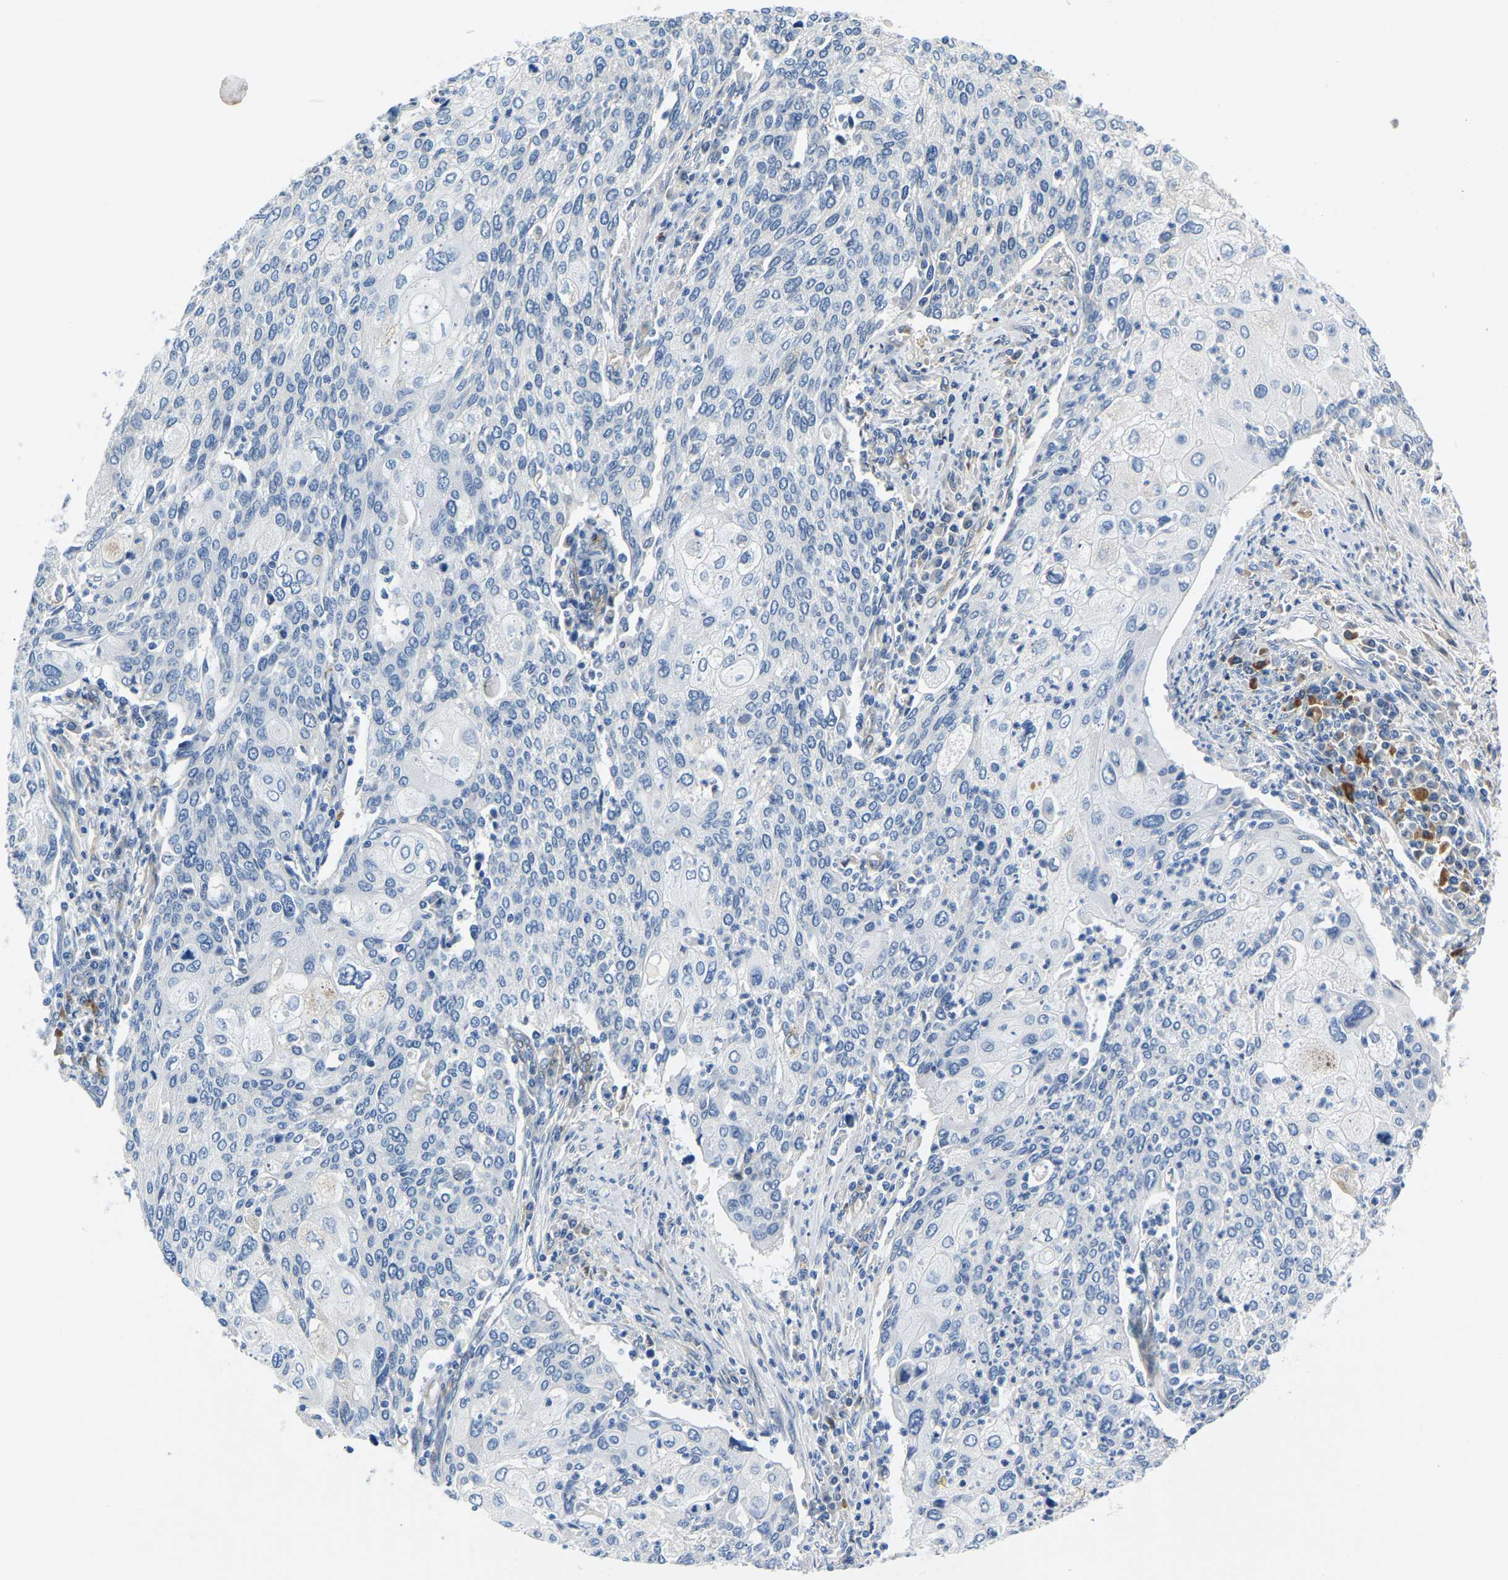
{"staining": {"intensity": "negative", "quantity": "none", "location": "none"}, "tissue": "cervical cancer", "cell_type": "Tumor cells", "image_type": "cancer", "snomed": [{"axis": "morphology", "description": "Squamous cell carcinoma, NOS"}, {"axis": "topography", "description": "Cervix"}], "caption": "An immunohistochemistry (IHC) histopathology image of cervical cancer is shown. There is no staining in tumor cells of cervical cancer.", "gene": "LIAS", "patient": {"sex": "female", "age": 40}}